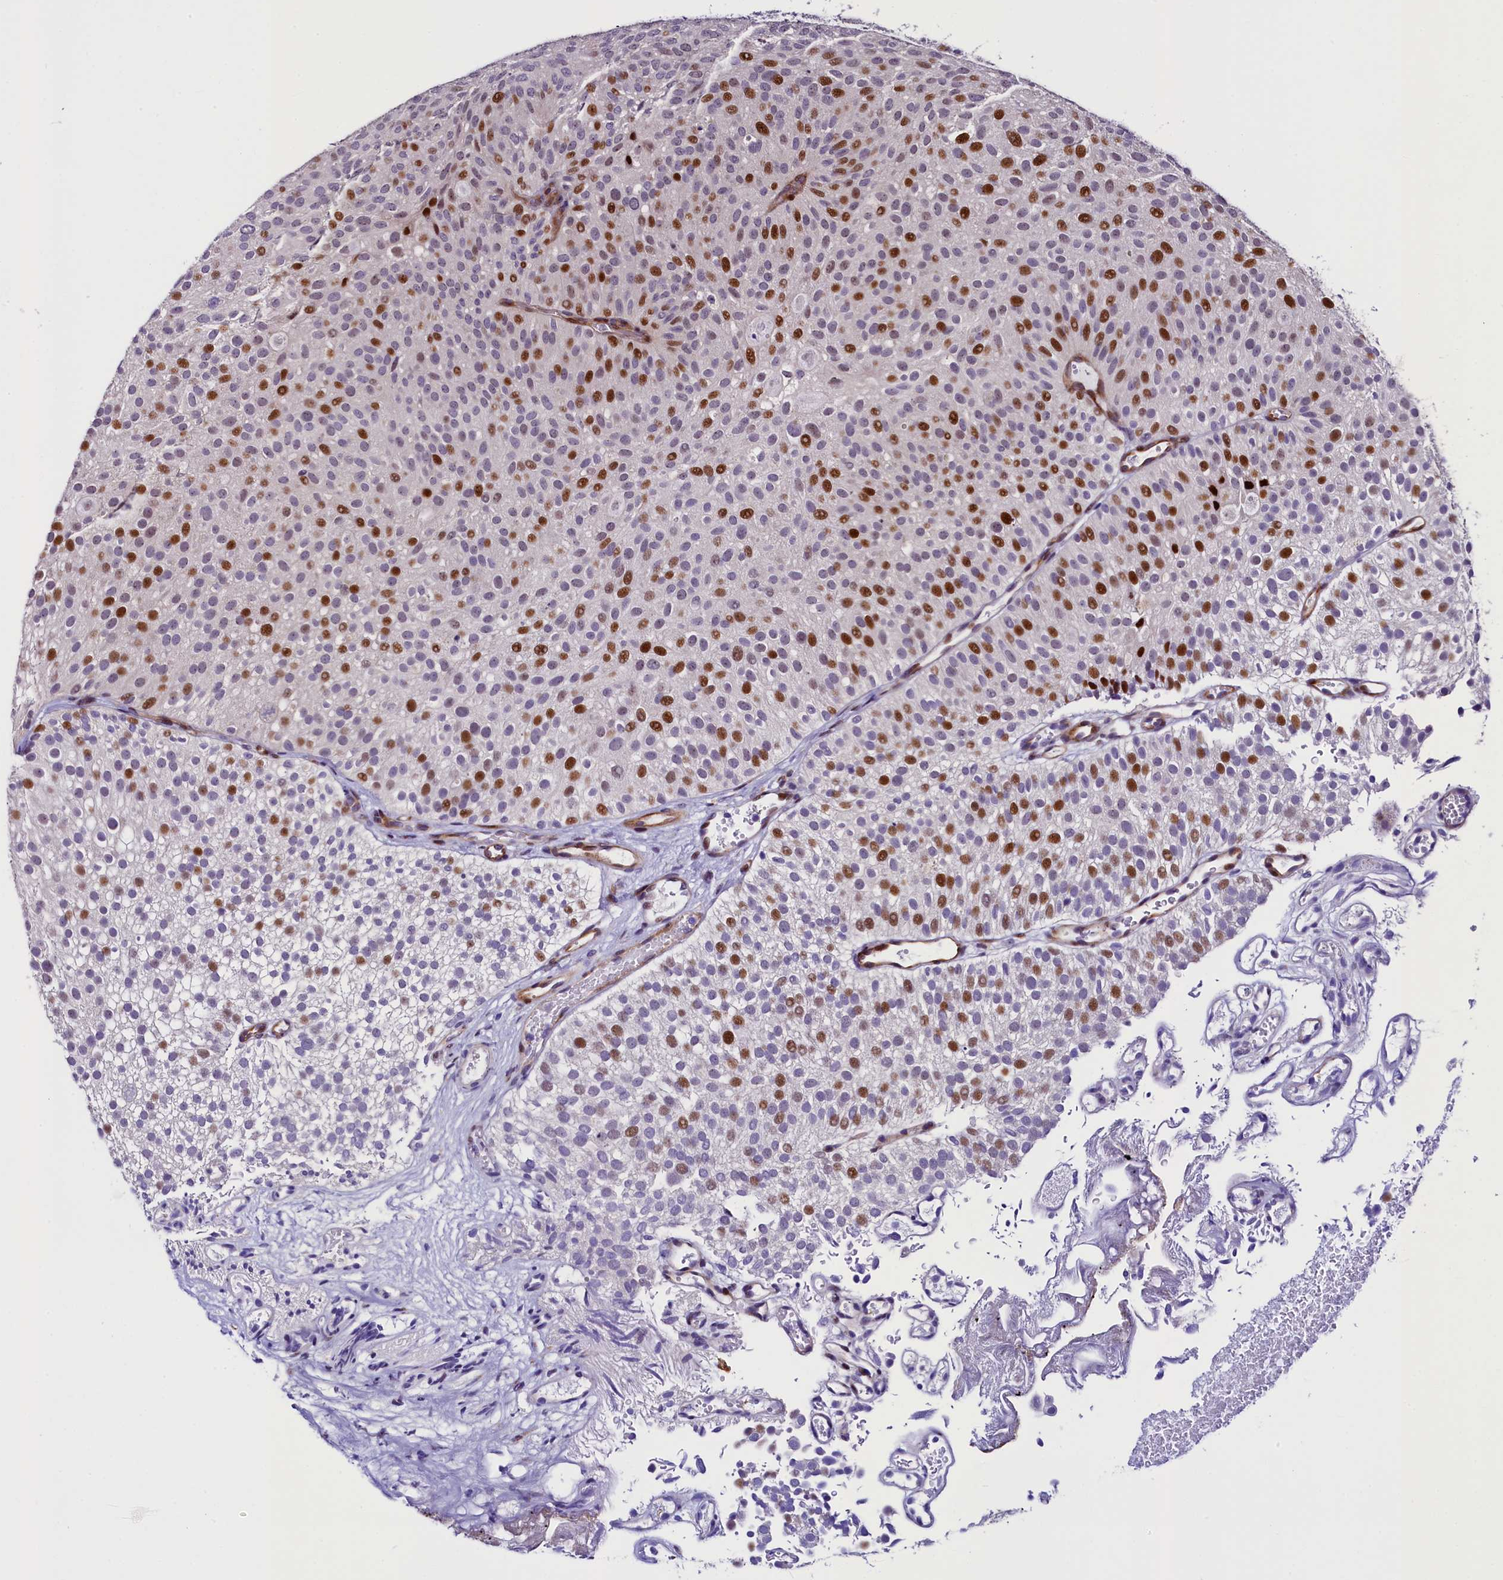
{"staining": {"intensity": "strong", "quantity": "<25%", "location": "nuclear"}, "tissue": "urothelial cancer", "cell_type": "Tumor cells", "image_type": "cancer", "snomed": [{"axis": "morphology", "description": "Urothelial carcinoma, Low grade"}, {"axis": "topography", "description": "Urinary bladder"}], "caption": "Immunohistochemical staining of human urothelial cancer reveals strong nuclear protein positivity in approximately <25% of tumor cells.", "gene": "TRMT112", "patient": {"sex": "male", "age": 78}}